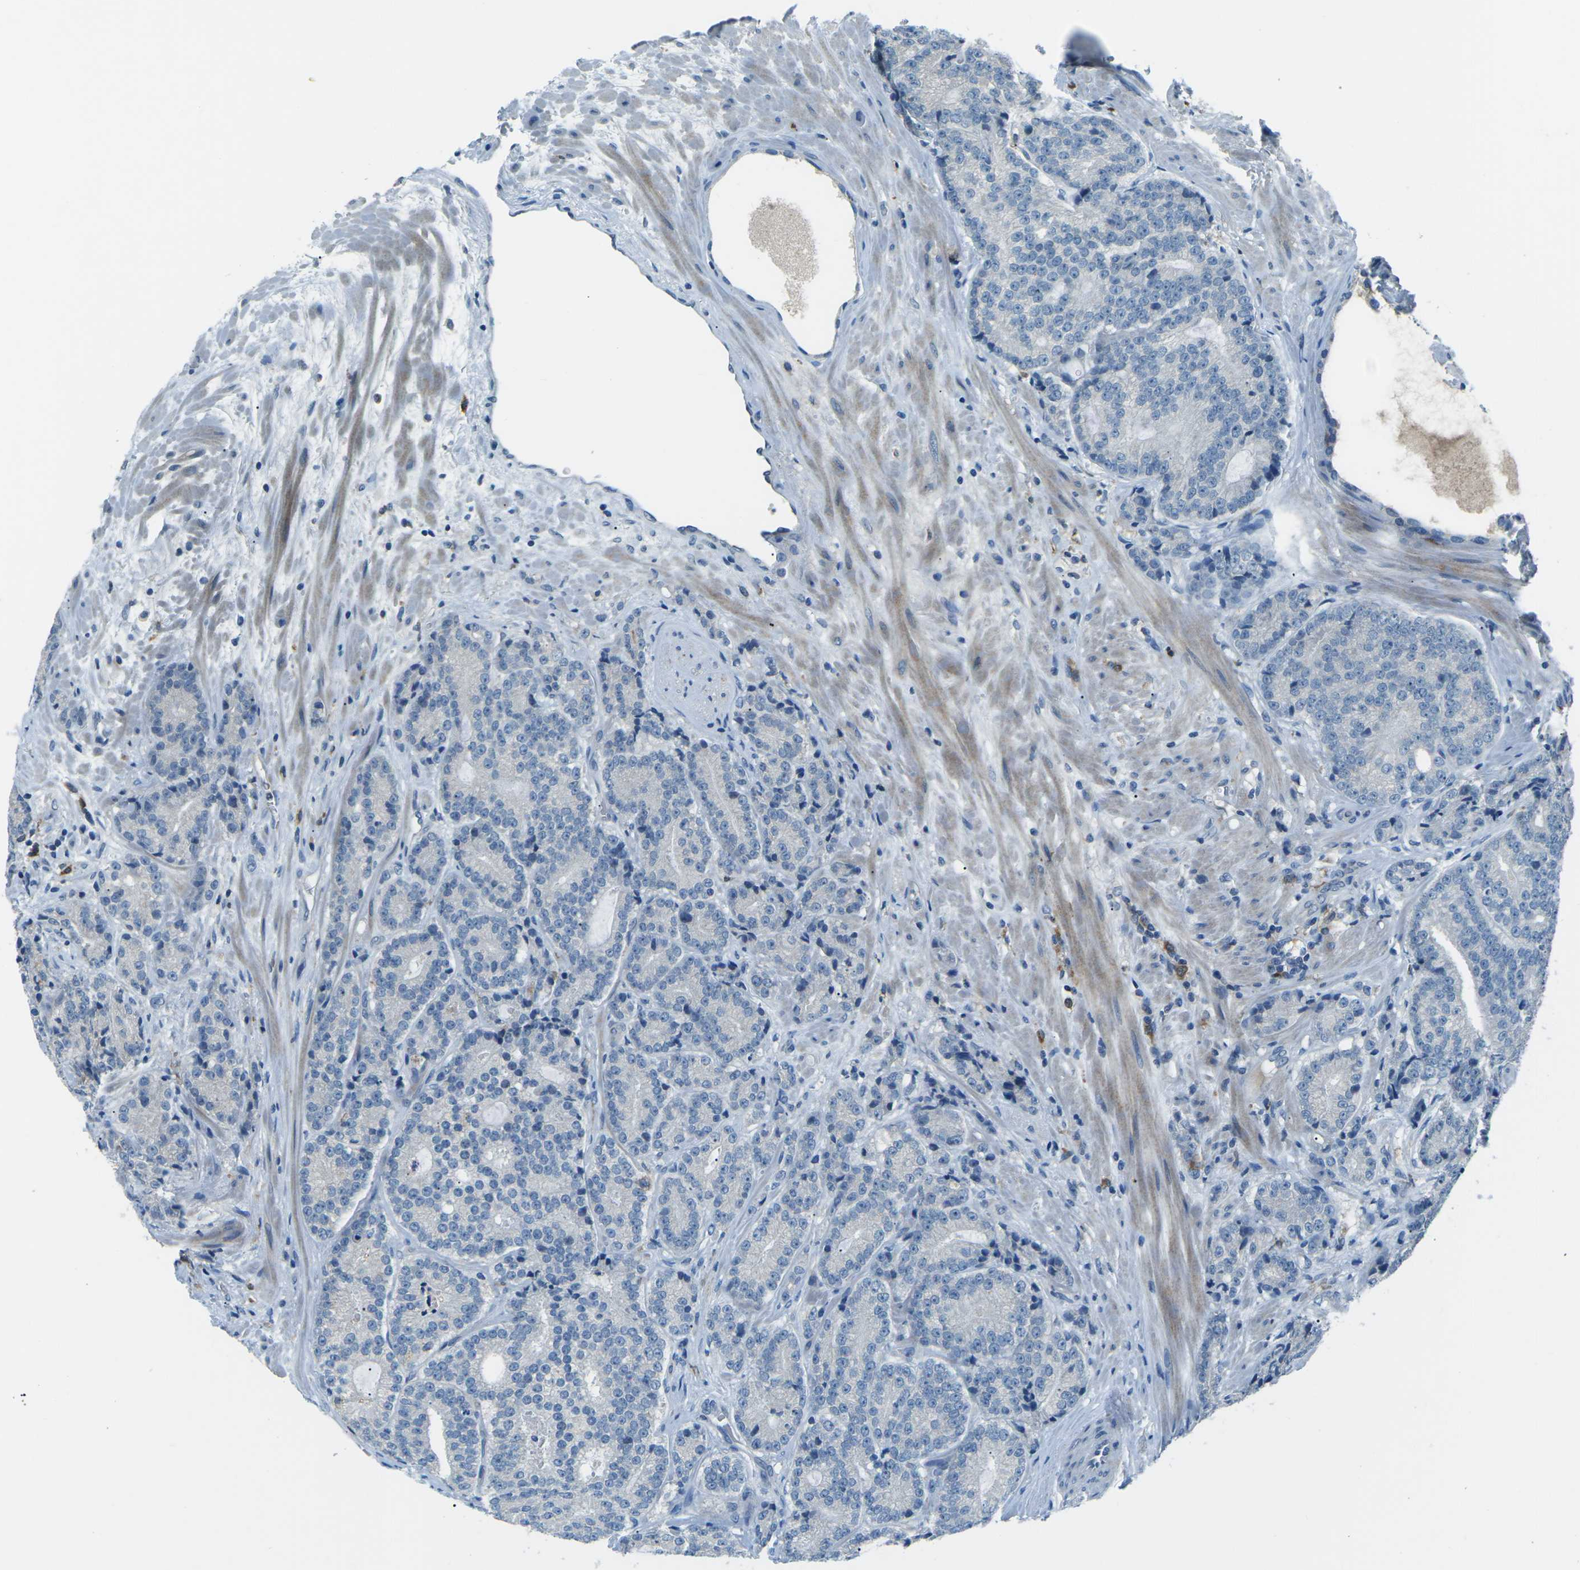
{"staining": {"intensity": "negative", "quantity": "none", "location": "none"}, "tissue": "prostate cancer", "cell_type": "Tumor cells", "image_type": "cancer", "snomed": [{"axis": "morphology", "description": "Adenocarcinoma, High grade"}, {"axis": "topography", "description": "Prostate"}], "caption": "Human prostate high-grade adenocarcinoma stained for a protein using immunohistochemistry (IHC) demonstrates no positivity in tumor cells.", "gene": "CD1D", "patient": {"sex": "male", "age": 61}}